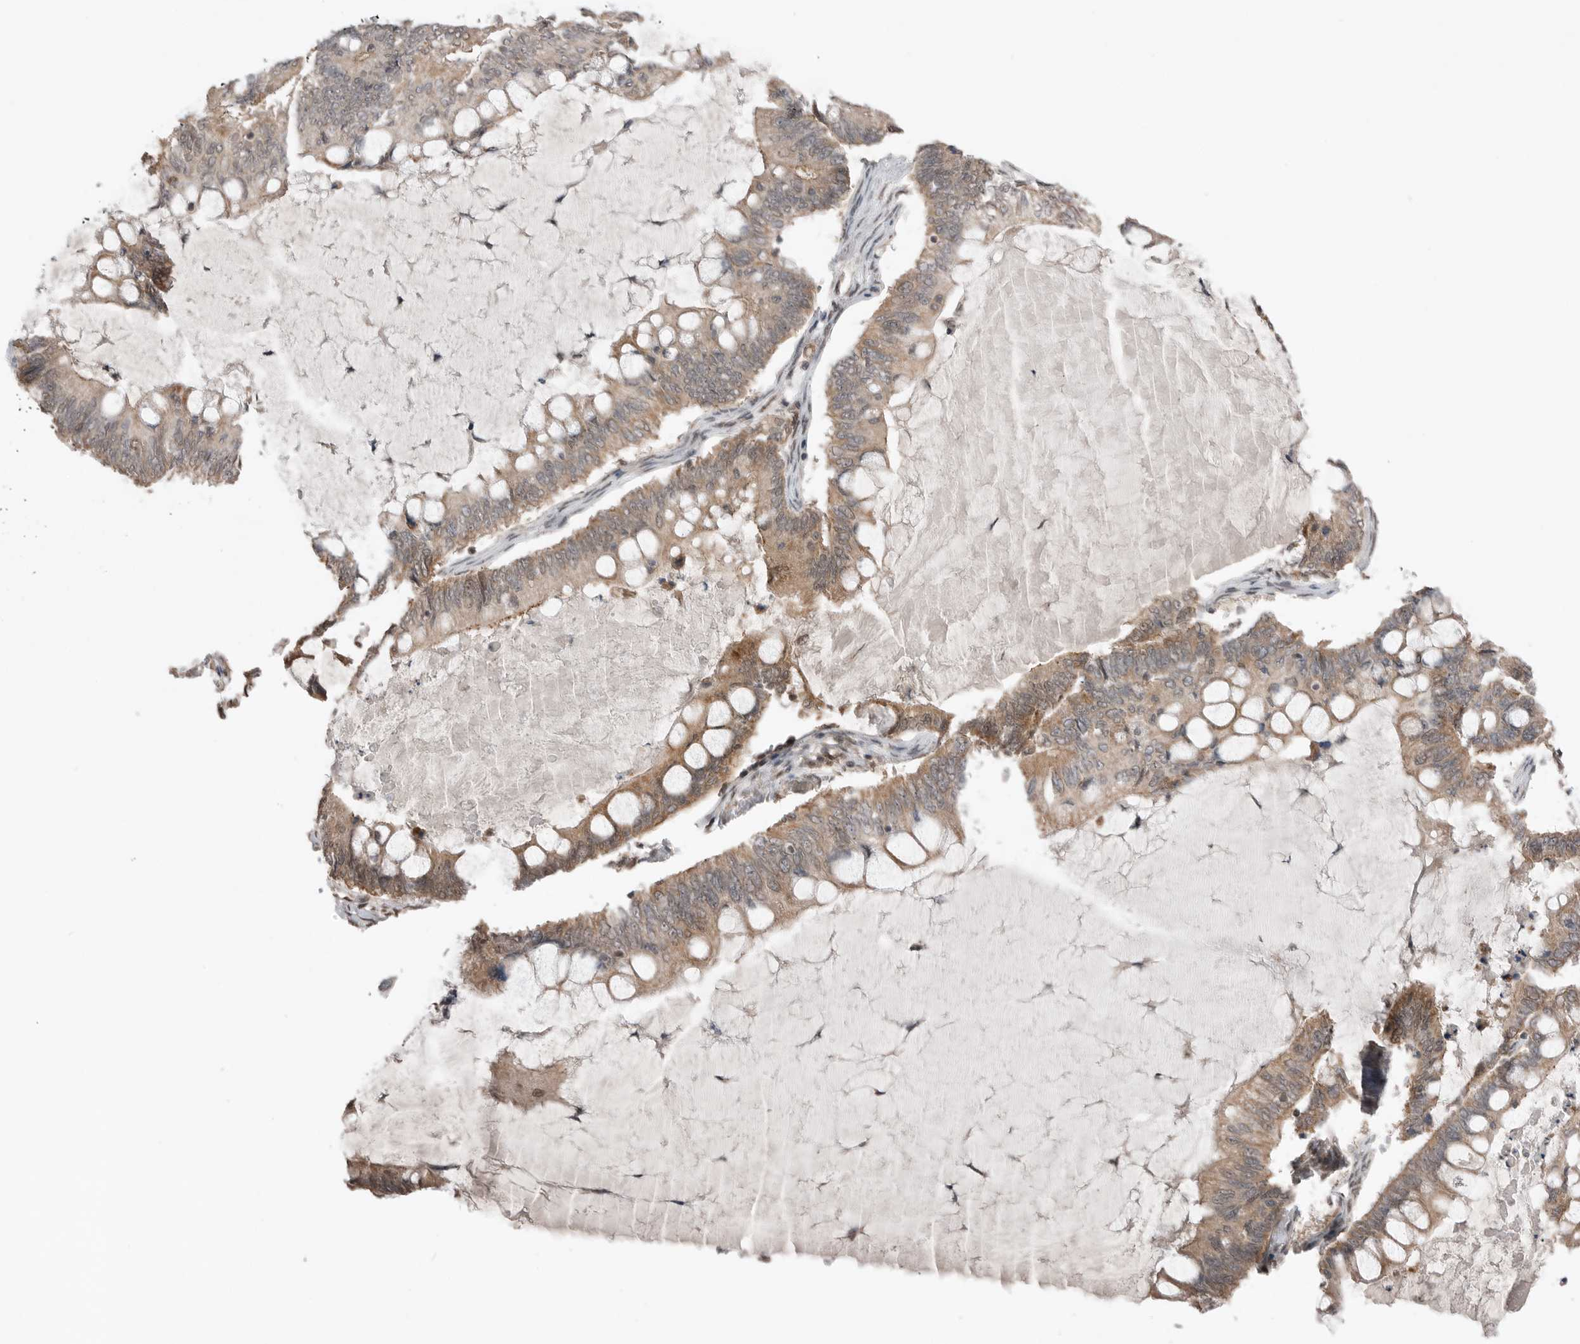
{"staining": {"intensity": "moderate", "quantity": ">75%", "location": "cytoplasmic/membranous"}, "tissue": "ovarian cancer", "cell_type": "Tumor cells", "image_type": "cancer", "snomed": [{"axis": "morphology", "description": "Cystadenocarcinoma, mucinous, NOS"}, {"axis": "topography", "description": "Ovary"}], "caption": "Protein analysis of mucinous cystadenocarcinoma (ovarian) tissue exhibits moderate cytoplasmic/membranous positivity in about >75% of tumor cells.", "gene": "NTAQ1", "patient": {"sex": "female", "age": 61}}